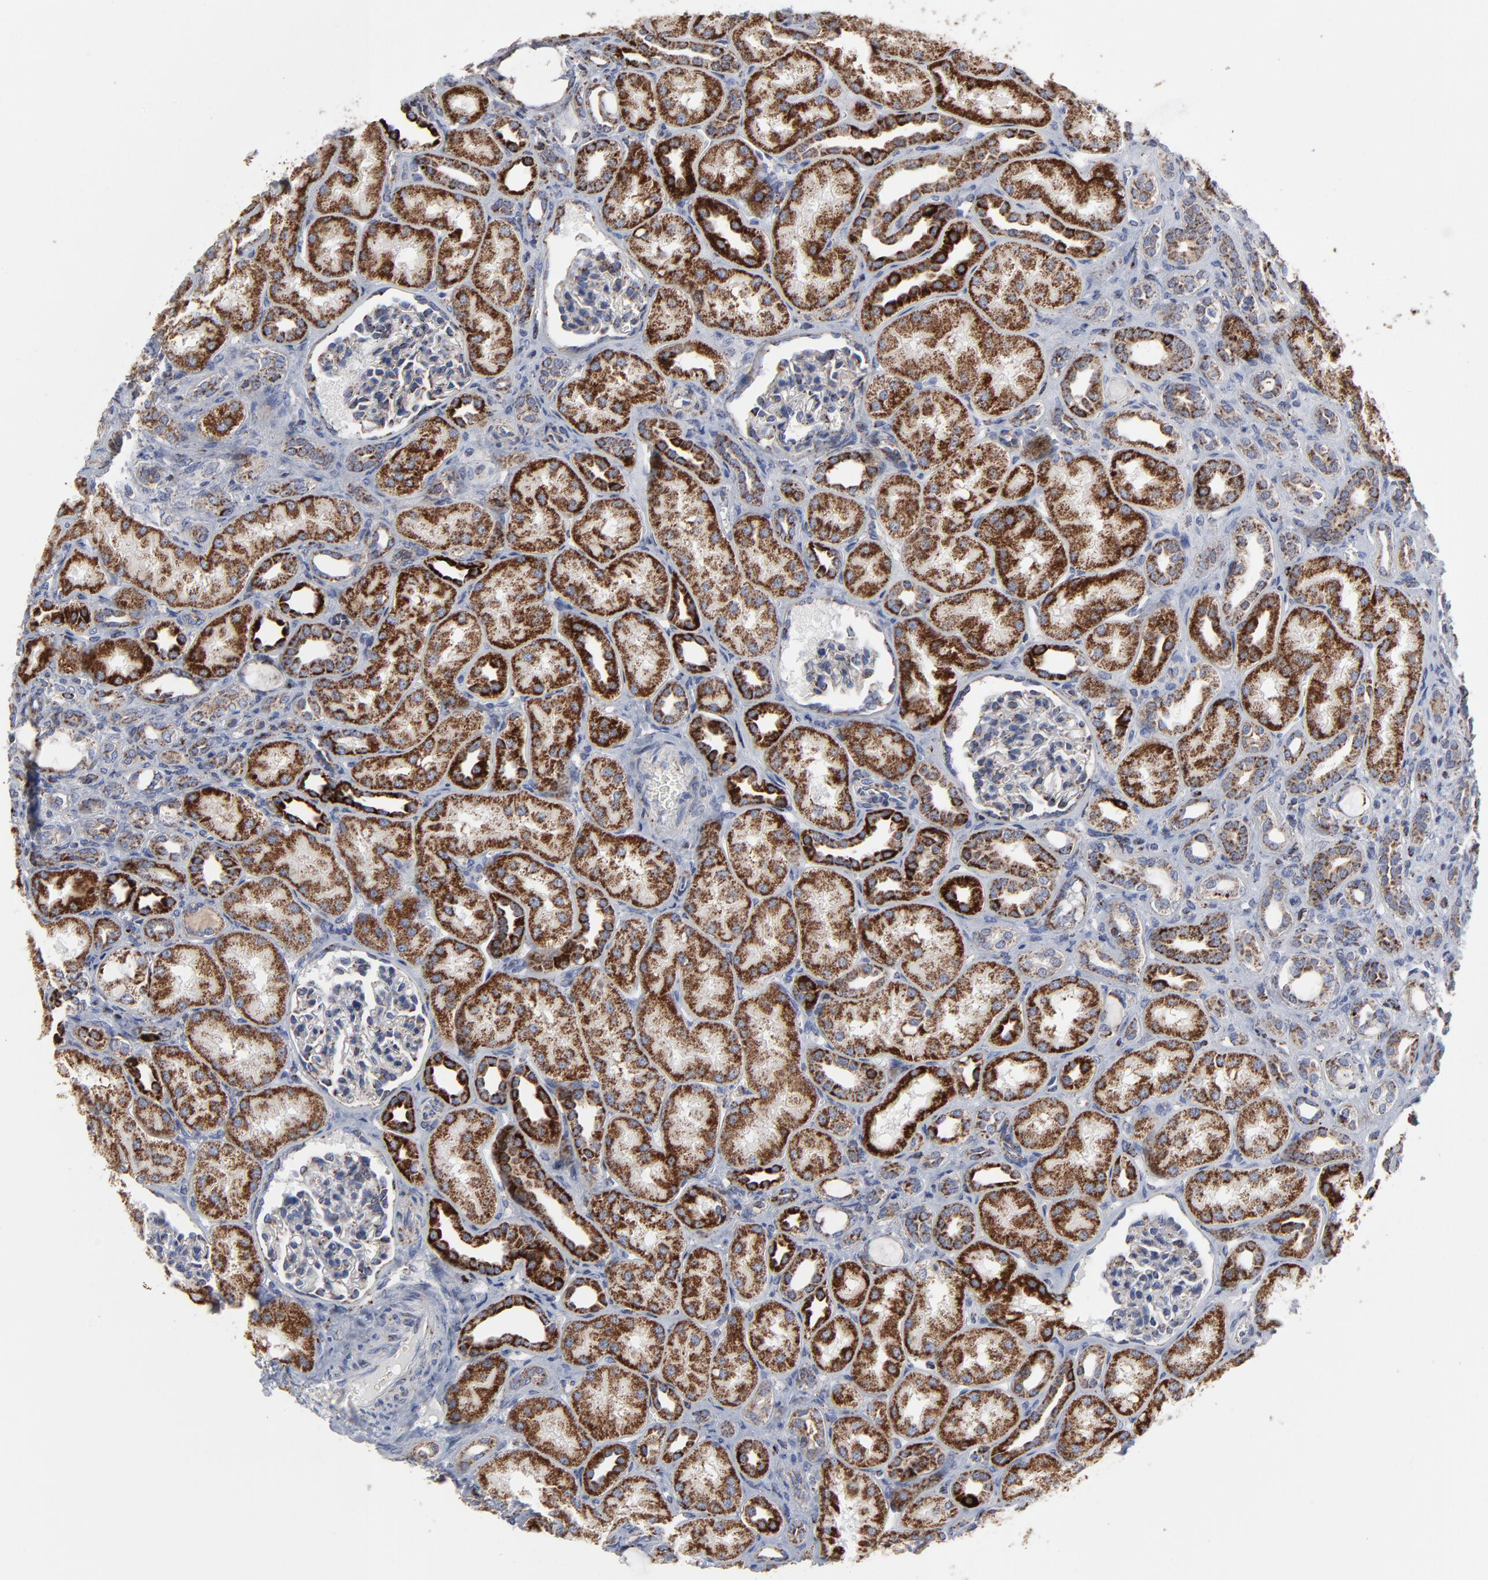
{"staining": {"intensity": "weak", "quantity": "<25%", "location": "cytoplasmic/membranous"}, "tissue": "kidney", "cell_type": "Cells in glomeruli", "image_type": "normal", "snomed": [{"axis": "morphology", "description": "Normal tissue, NOS"}, {"axis": "topography", "description": "Kidney"}], "caption": "Protein analysis of unremarkable kidney shows no significant staining in cells in glomeruli.", "gene": "TXNRD2", "patient": {"sex": "male", "age": 7}}